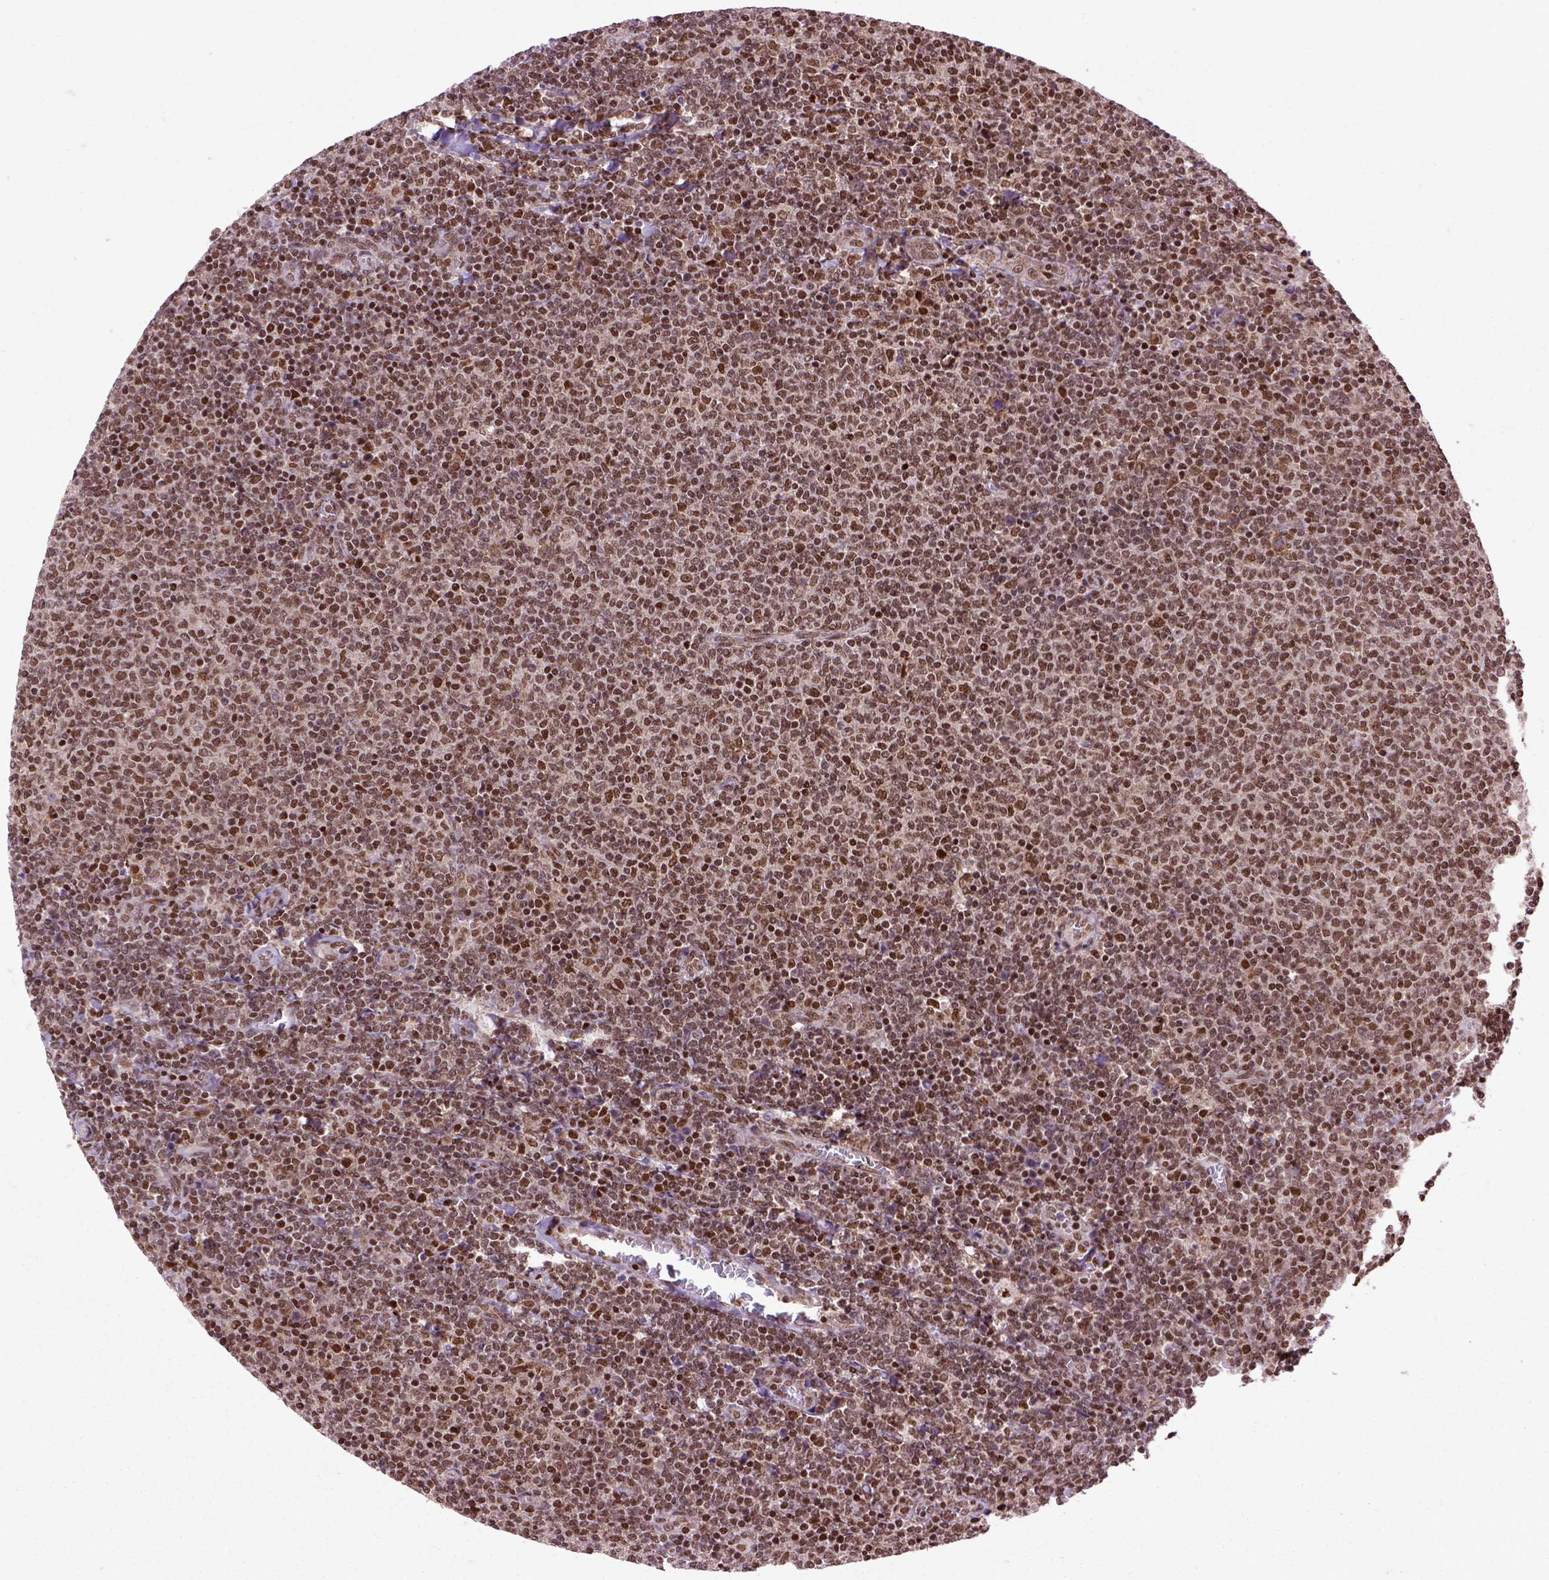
{"staining": {"intensity": "moderate", "quantity": ">75%", "location": "nuclear"}, "tissue": "lymphoma", "cell_type": "Tumor cells", "image_type": "cancer", "snomed": [{"axis": "morphology", "description": "Malignant lymphoma, non-Hodgkin's type, Low grade"}, {"axis": "topography", "description": "Lymph node"}], "caption": "This is an image of IHC staining of lymphoma, which shows moderate positivity in the nuclear of tumor cells.", "gene": "CELF1", "patient": {"sex": "male", "age": 52}}